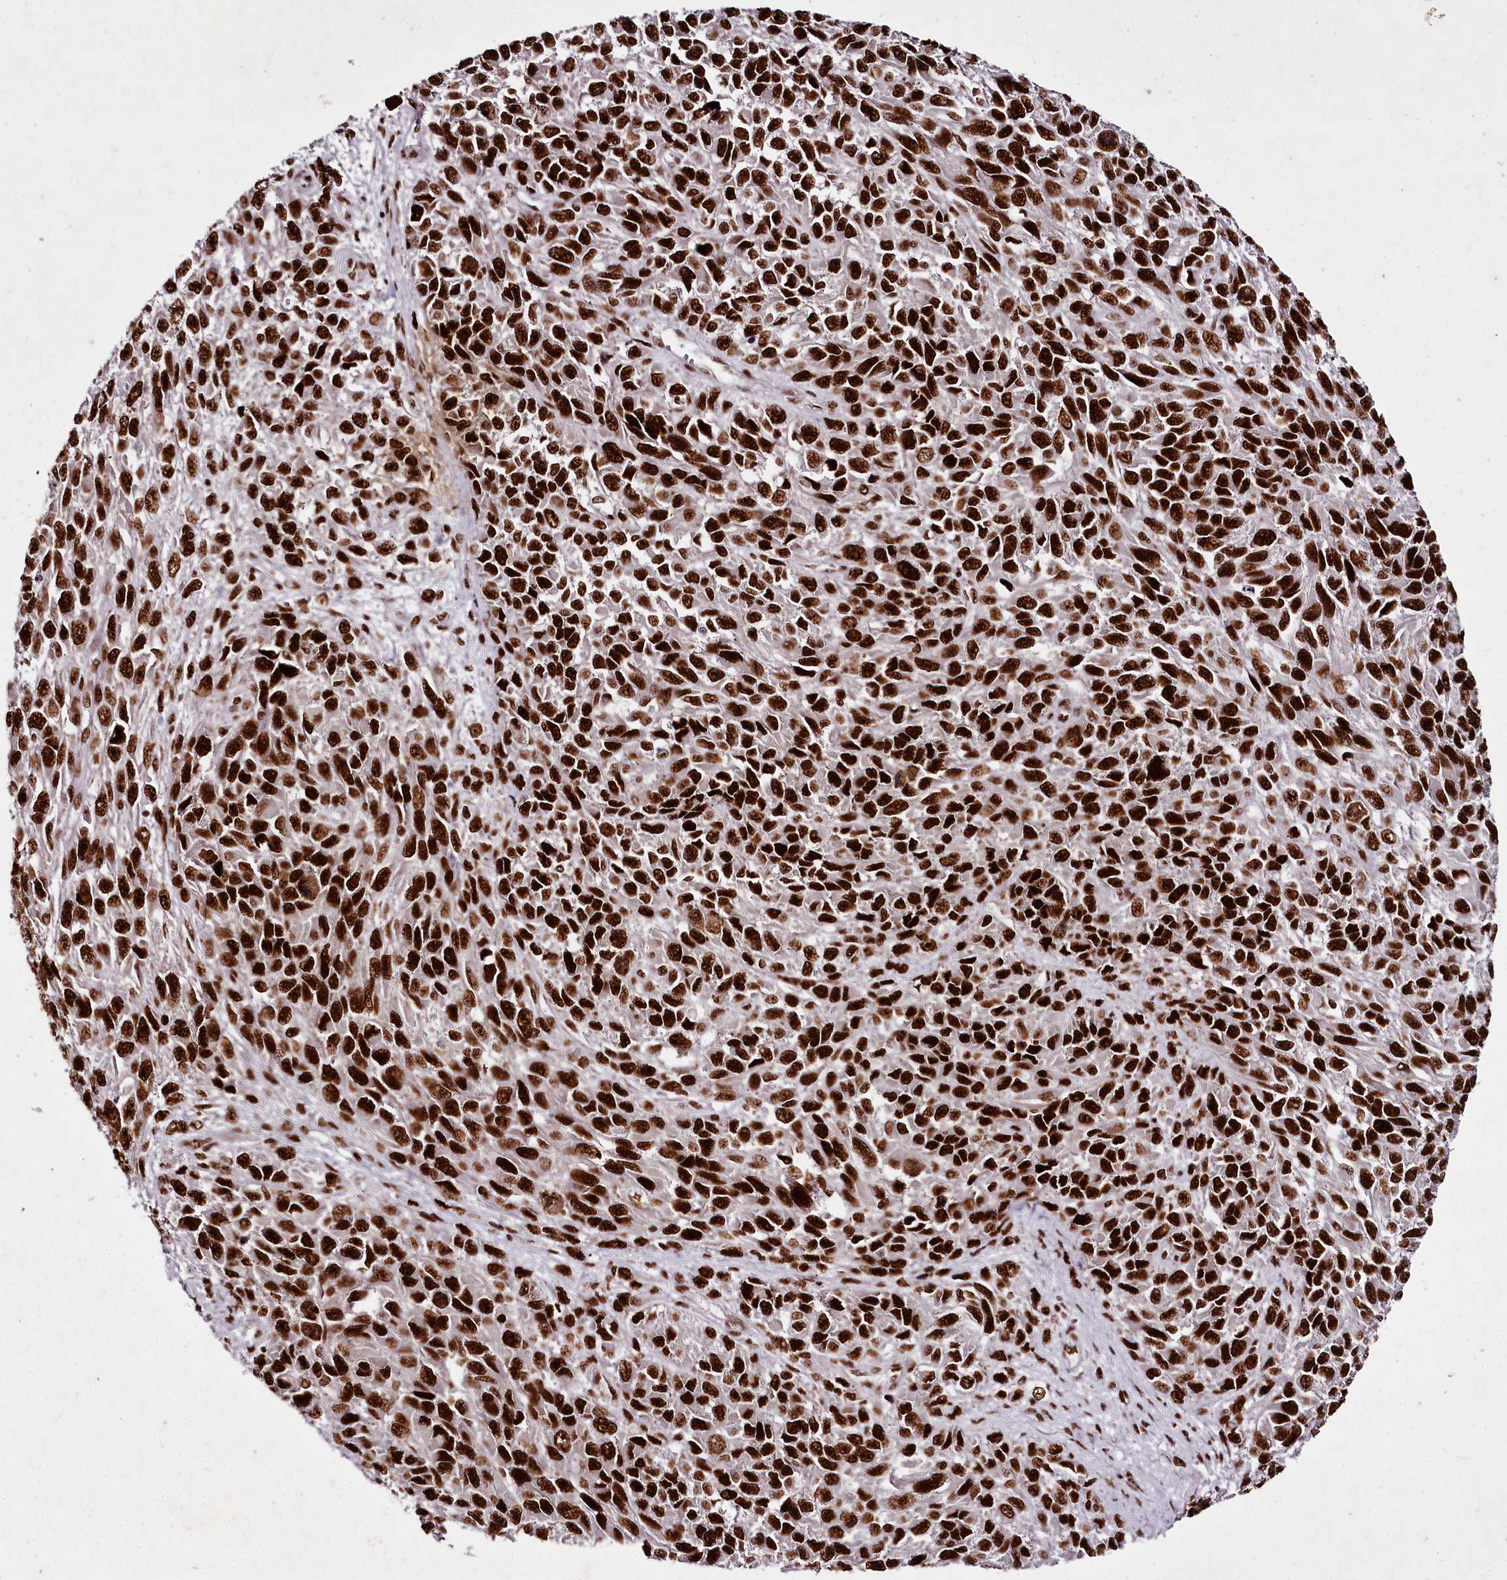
{"staining": {"intensity": "strong", "quantity": ">75%", "location": "nuclear"}, "tissue": "melanoma", "cell_type": "Tumor cells", "image_type": "cancer", "snomed": [{"axis": "morphology", "description": "Normal tissue, NOS"}, {"axis": "morphology", "description": "Malignant melanoma, NOS"}, {"axis": "topography", "description": "Skin"}], "caption": "High-power microscopy captured an IHC photomicrograph of melanoma, revealing strong nuclear positivity in about >75% of tumor cells. The protein is stained brown, and the nuclei are stained in blue (DAB (3,3'-diaminobenzidine) IHC with brightfield microscopy, high magnification).", "gene": "PSPC1", "patient": {"sex": "female", "age": 96}}